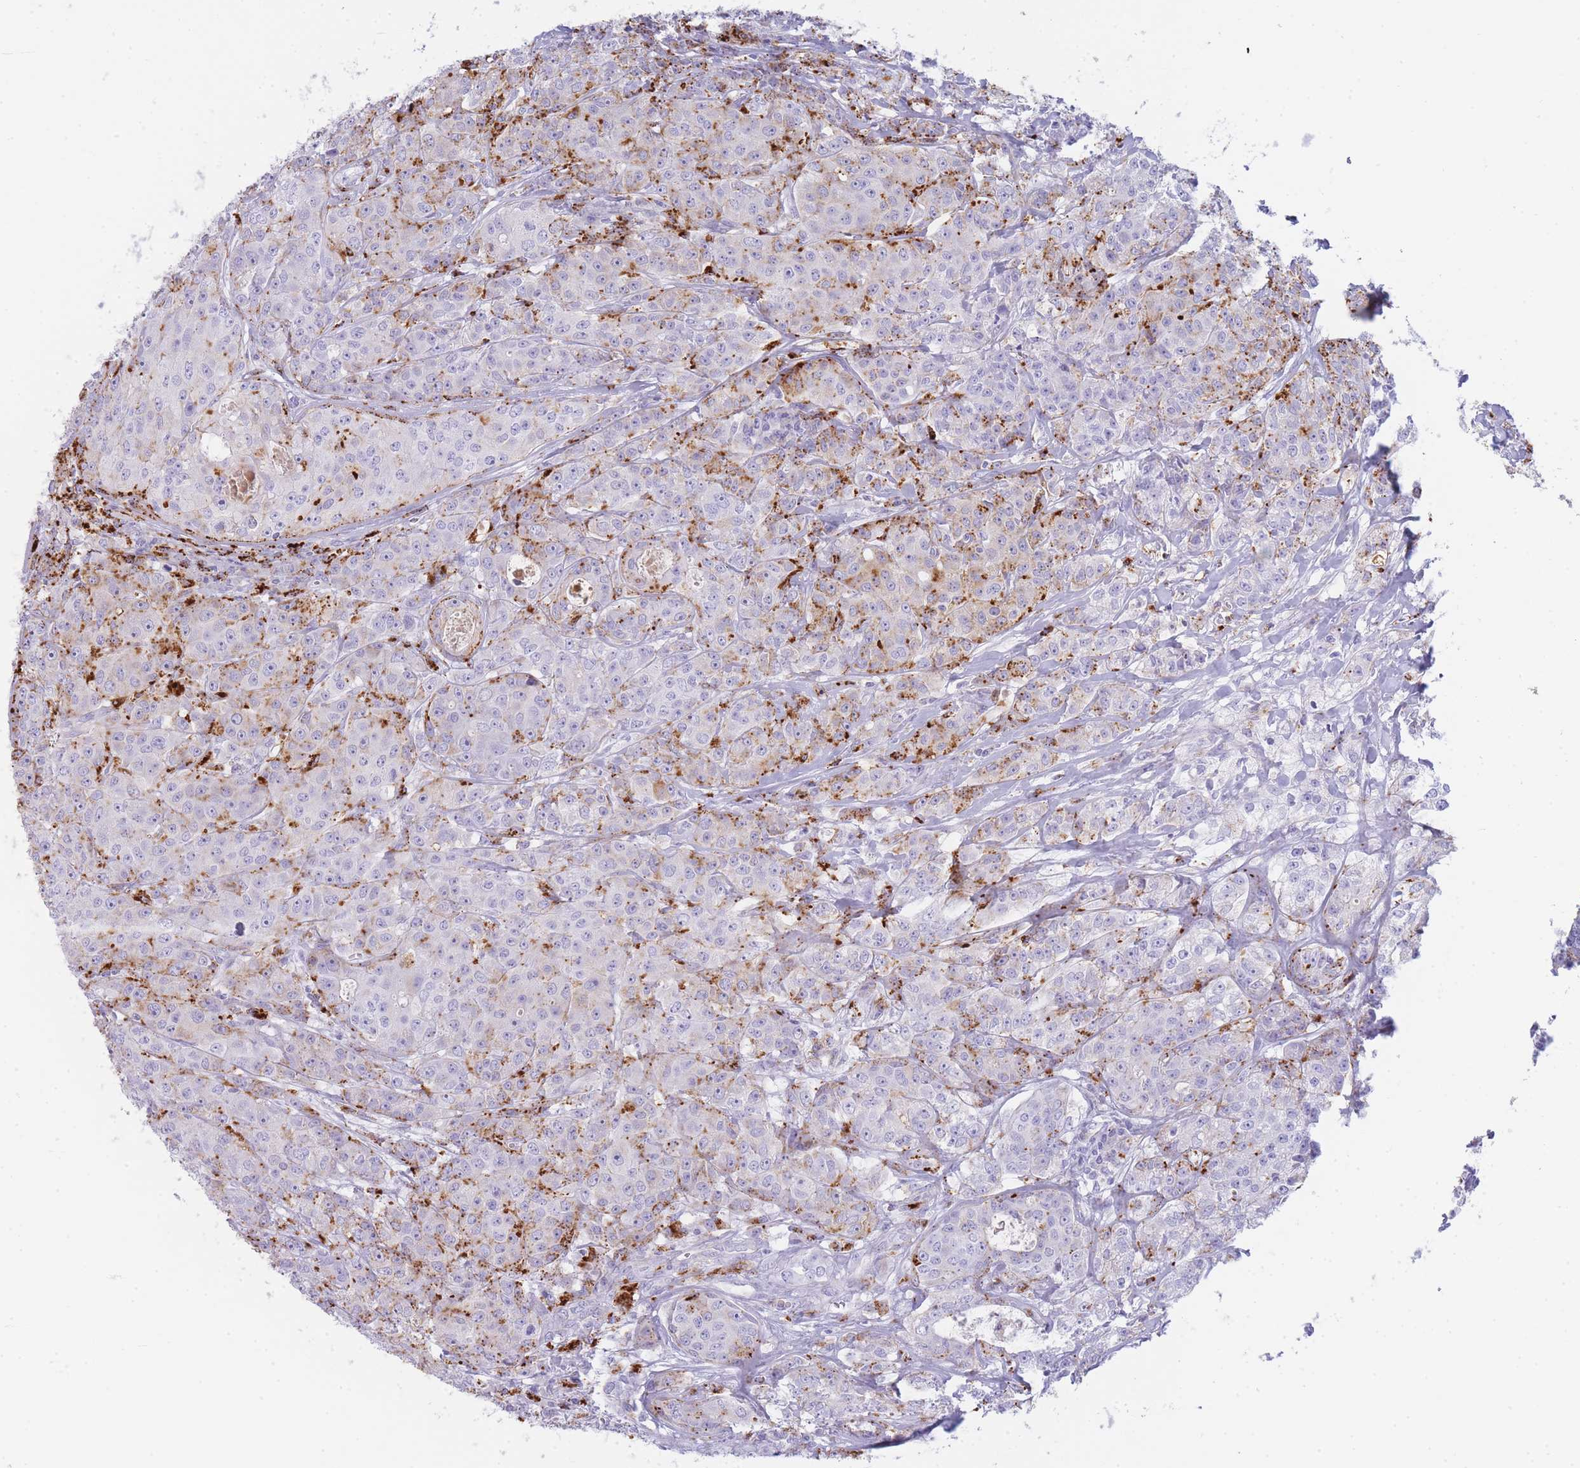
{"staining": {"intensity": "strong", "quantity": "<25%", "location": "cytoplasmic/membranous"}, "tissue": "breast cancer", "cell_type": "Tumor cells", "image_type": "cancer", "snomed": [{"axis": "morphology", "description": "Duct carcinoma"}, {"axis": "topography", "description": "Breast"}], "caption": "The photomicrograph reveals a brown stain indicating the presence of a protein in the cytoplasmic/membranous of tumor cells in breast invasive ductal carcinoma. (Stains: DAB (3,3'-diaminobenzidine) in brown, nuclei in blue, Microscopy: brightfield microscopy at high magnification).", "gene": "GAA", "patient": {"sex": "female", "age": 43}}